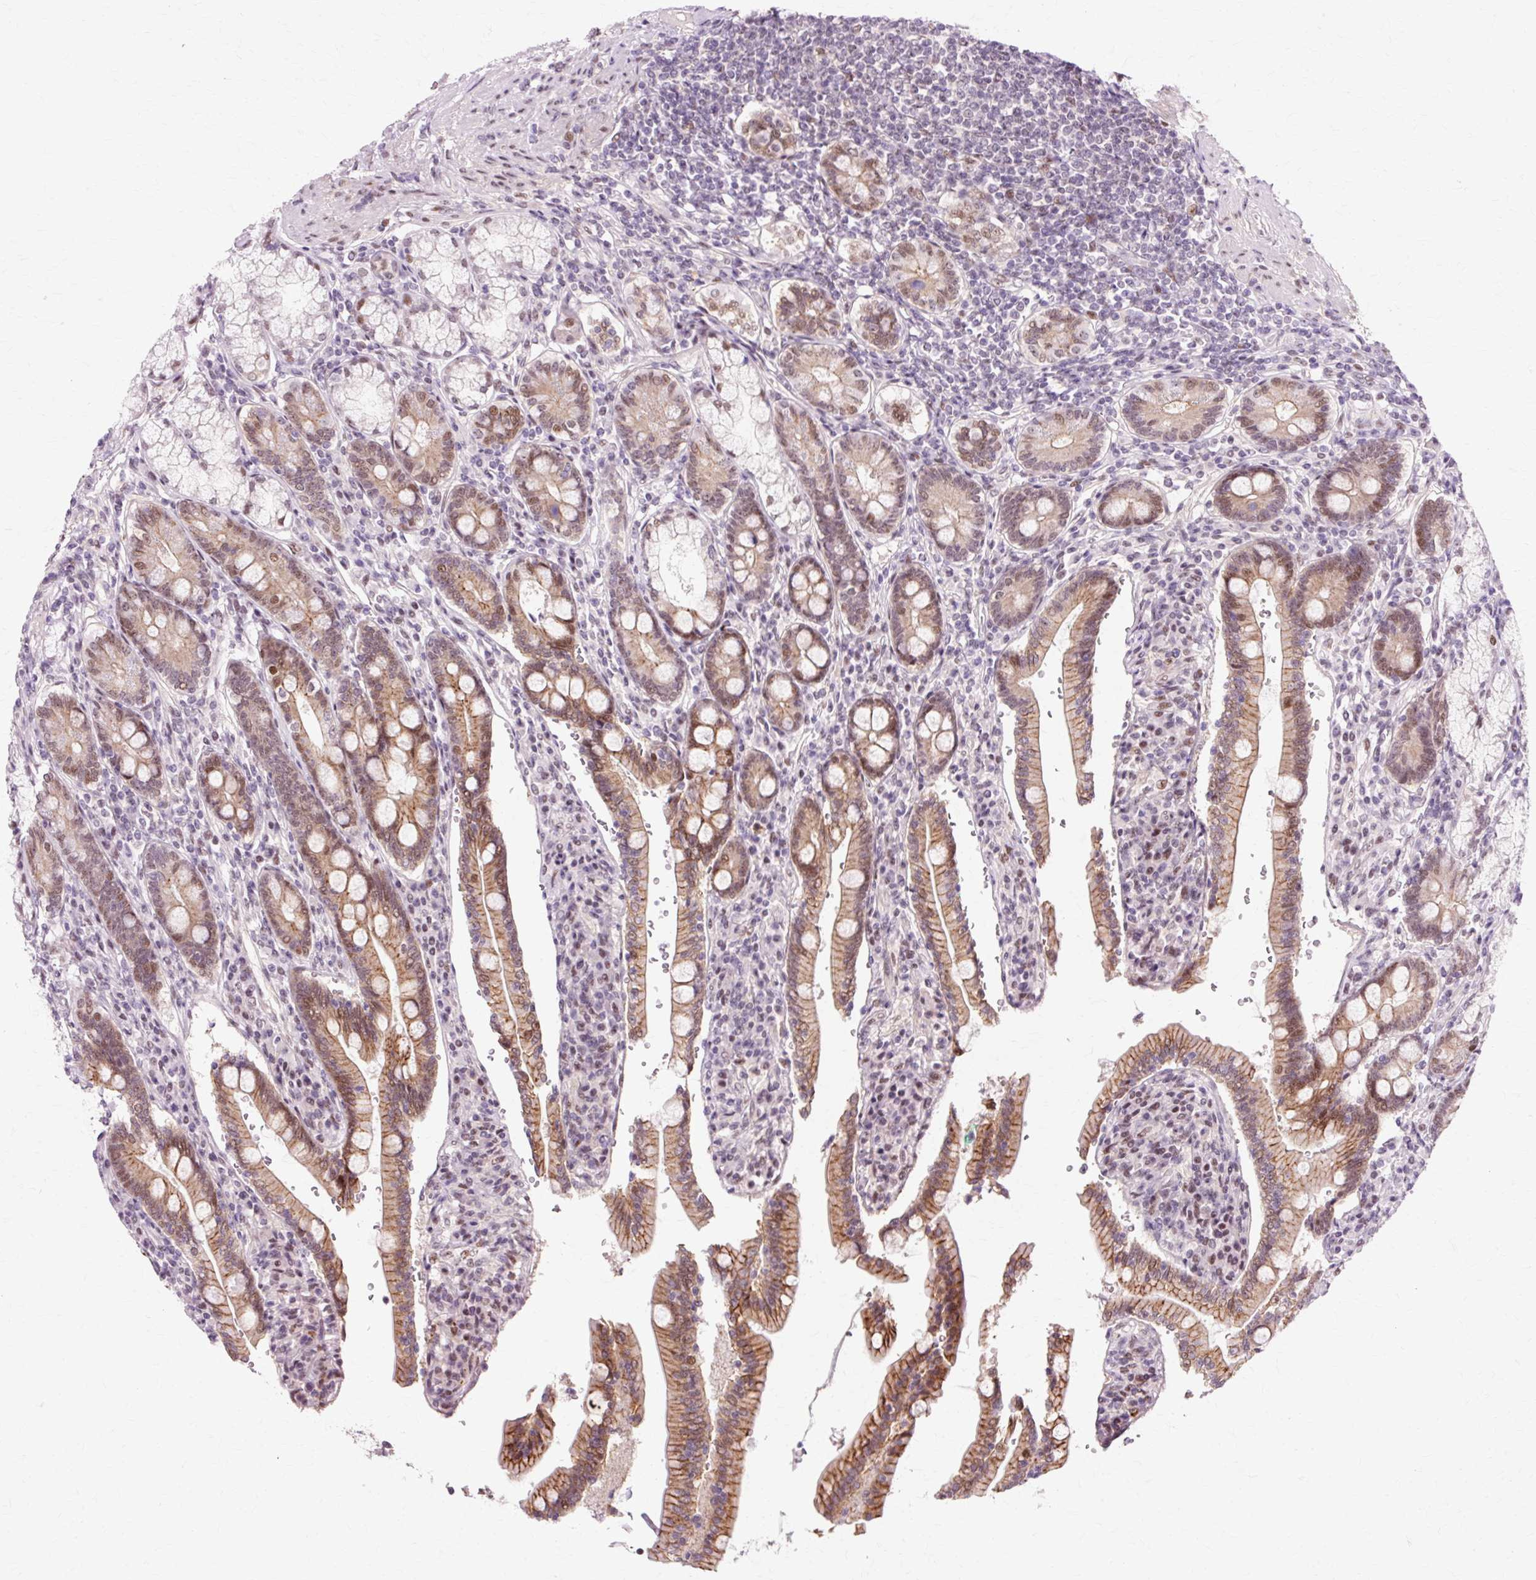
{"staining": {"intensity": "moderate", "quantity": ">75%", "location": "cytoplasmic/membranous,nuclear"}, "tissue": "duodenum", "cell_type": "Glandular cells", "image_type": "normal", "snomed": [{"axis": "morphology", "description": "Normal tissue, NOS"}, {"axis": "topography", "description": "Duodenum"}], "caption": "The photomicrograph displays staining of unremarkable duodenum, revealing moderate cytoplasmic/membranous,nuclear protein staining (brown color) within glandular cells. The staining is performed using DAB (3,3'-diaminobenzidine) brown chromogen to label protein expression. The nuclei are counter-stained blue using hematoxylin.", "gene": "MACROD2", "patient": {"sex": "female", "age": 67}}